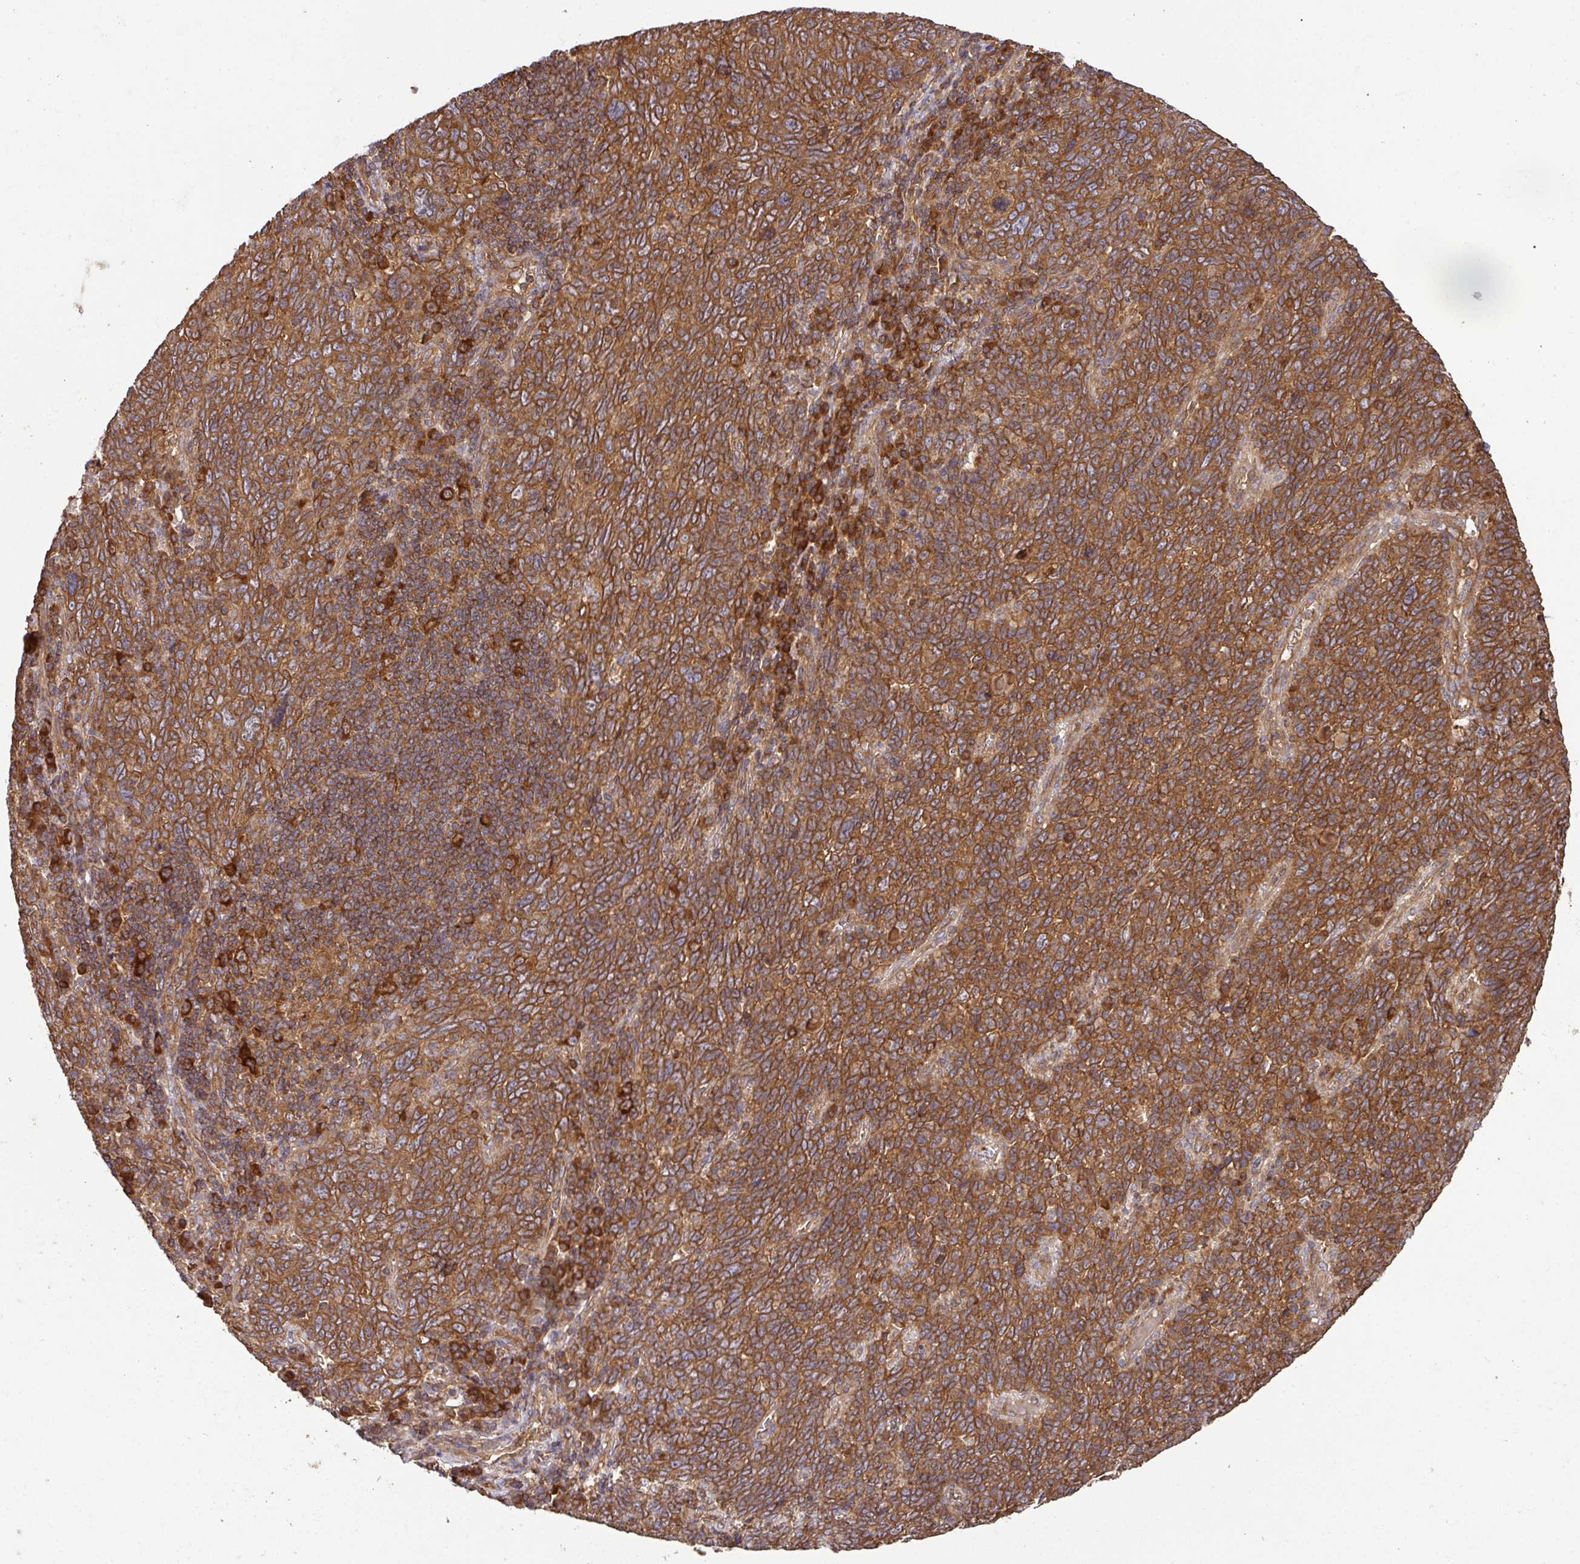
{"staining": {"intensity": "moderate", "quantity": ">75%", "location": "cytoplasmic/membranous"}, "tissue": "lung cancer", "cell_type": "Tumor cells", "image_type": "cancer", "snomed": [{"axis": "morphology", "description": "Squamous cell carcinoma, NOS"}, {"axis": "topography", "description": "Lung"}], "caption": "Immunohistochemical staining of lung cancer demonstrates medium levels of moderate cytoplasmic/membranous expression in approximately >75% of tumor cells.", "gene": "GSPT1", "patient": {"sex": "female", "age": 72}}